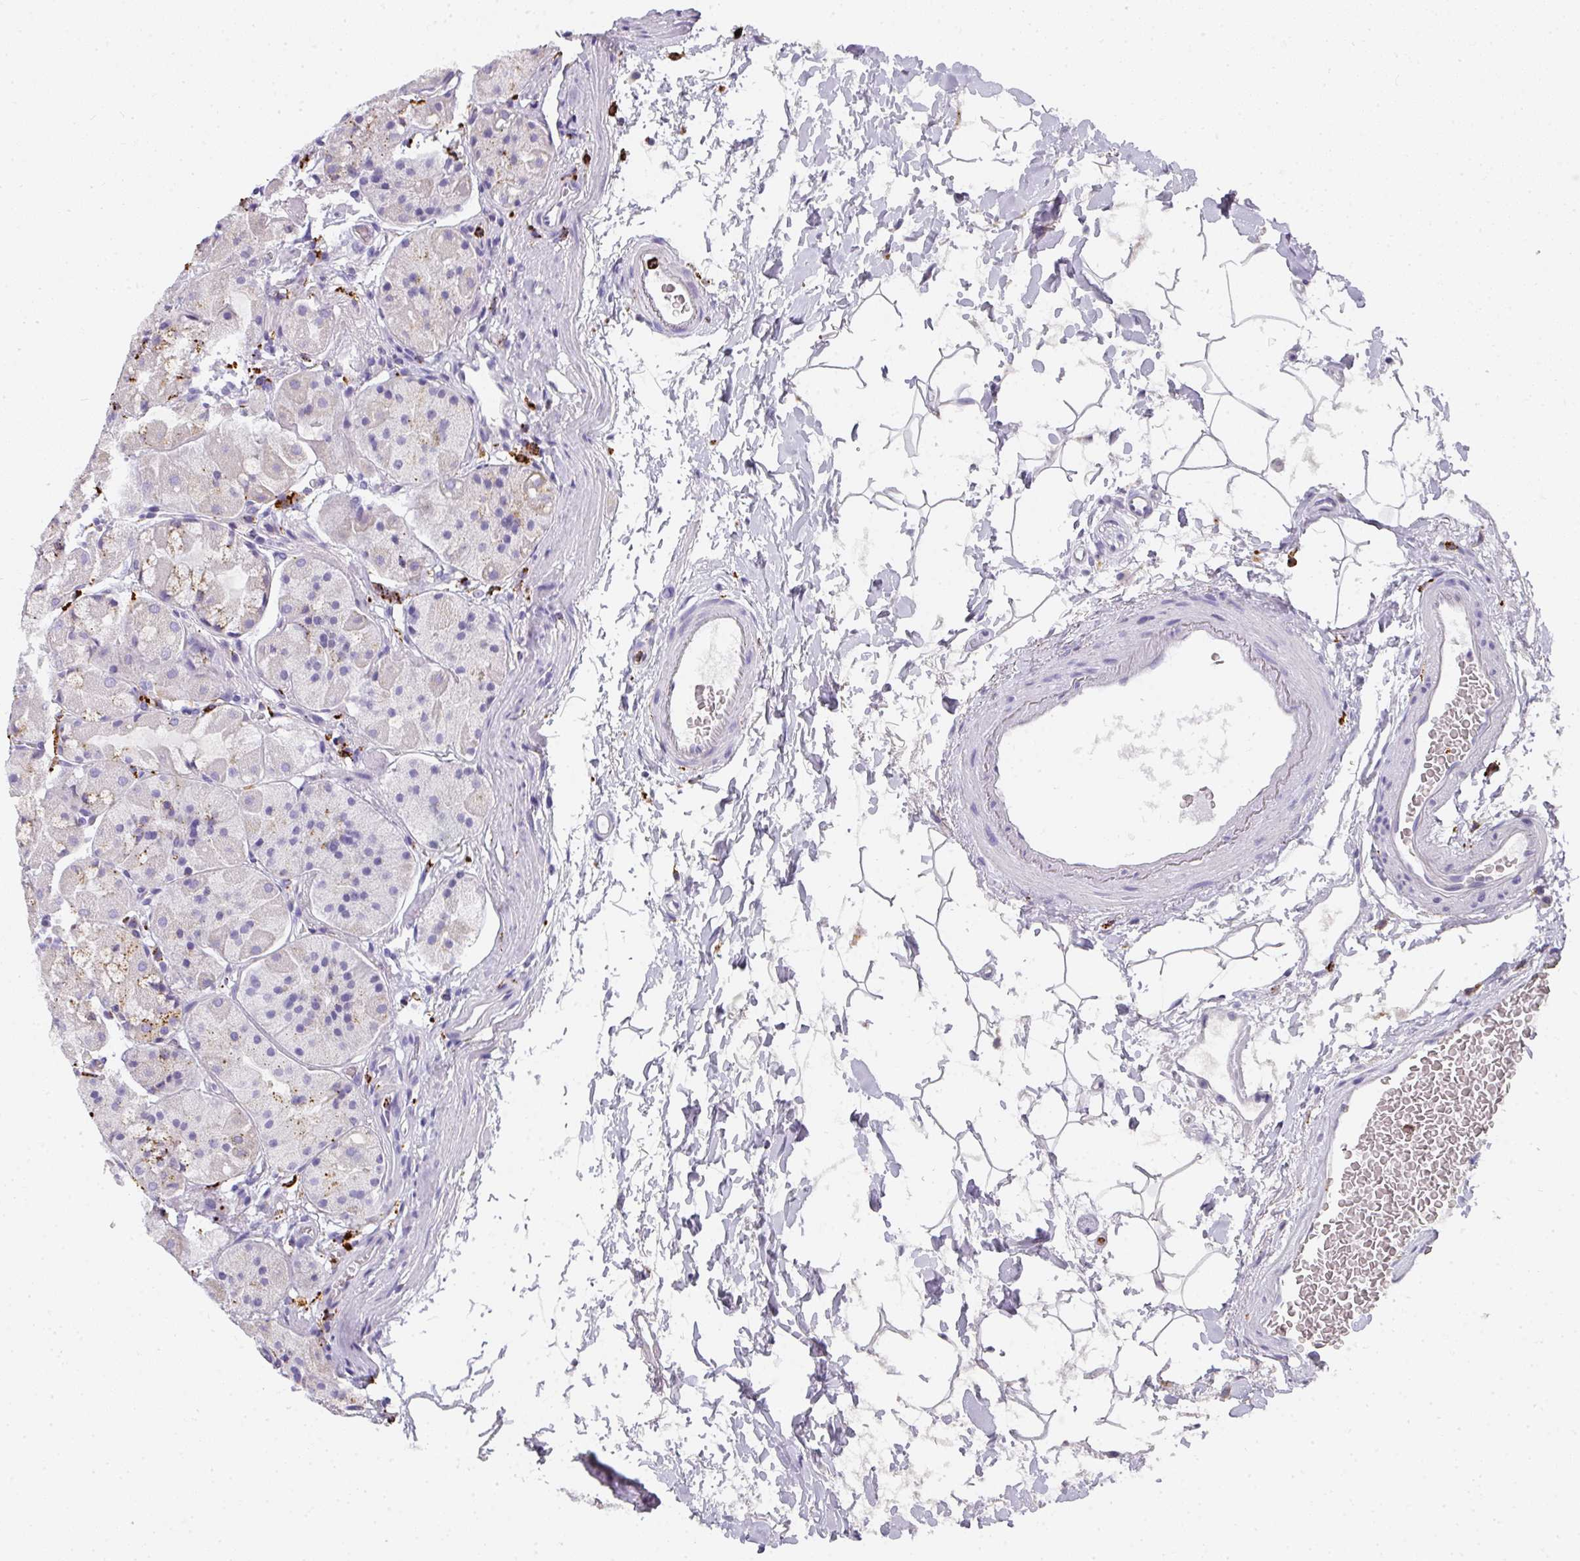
{"staining": {"intensity": "moderate", "quantity": "25%-75%", "location": "cytoplasmic/membranous"}, "tissue": "stomach", "cell_type": "Glandular cells", "image_type": "normal", "snomed": [{"axis": "morphology", "description": "Normal tissue, NOS"}, {"axis": "topography", "description": "Stomach"}], "caption": "The image demonstrates a brown stain indicating the presence of a protein in the cytoplasmic/membranous of glandular cells in stomach.", "gene": "MMACHC", "patient": {"sex": "male", "age": 57}}